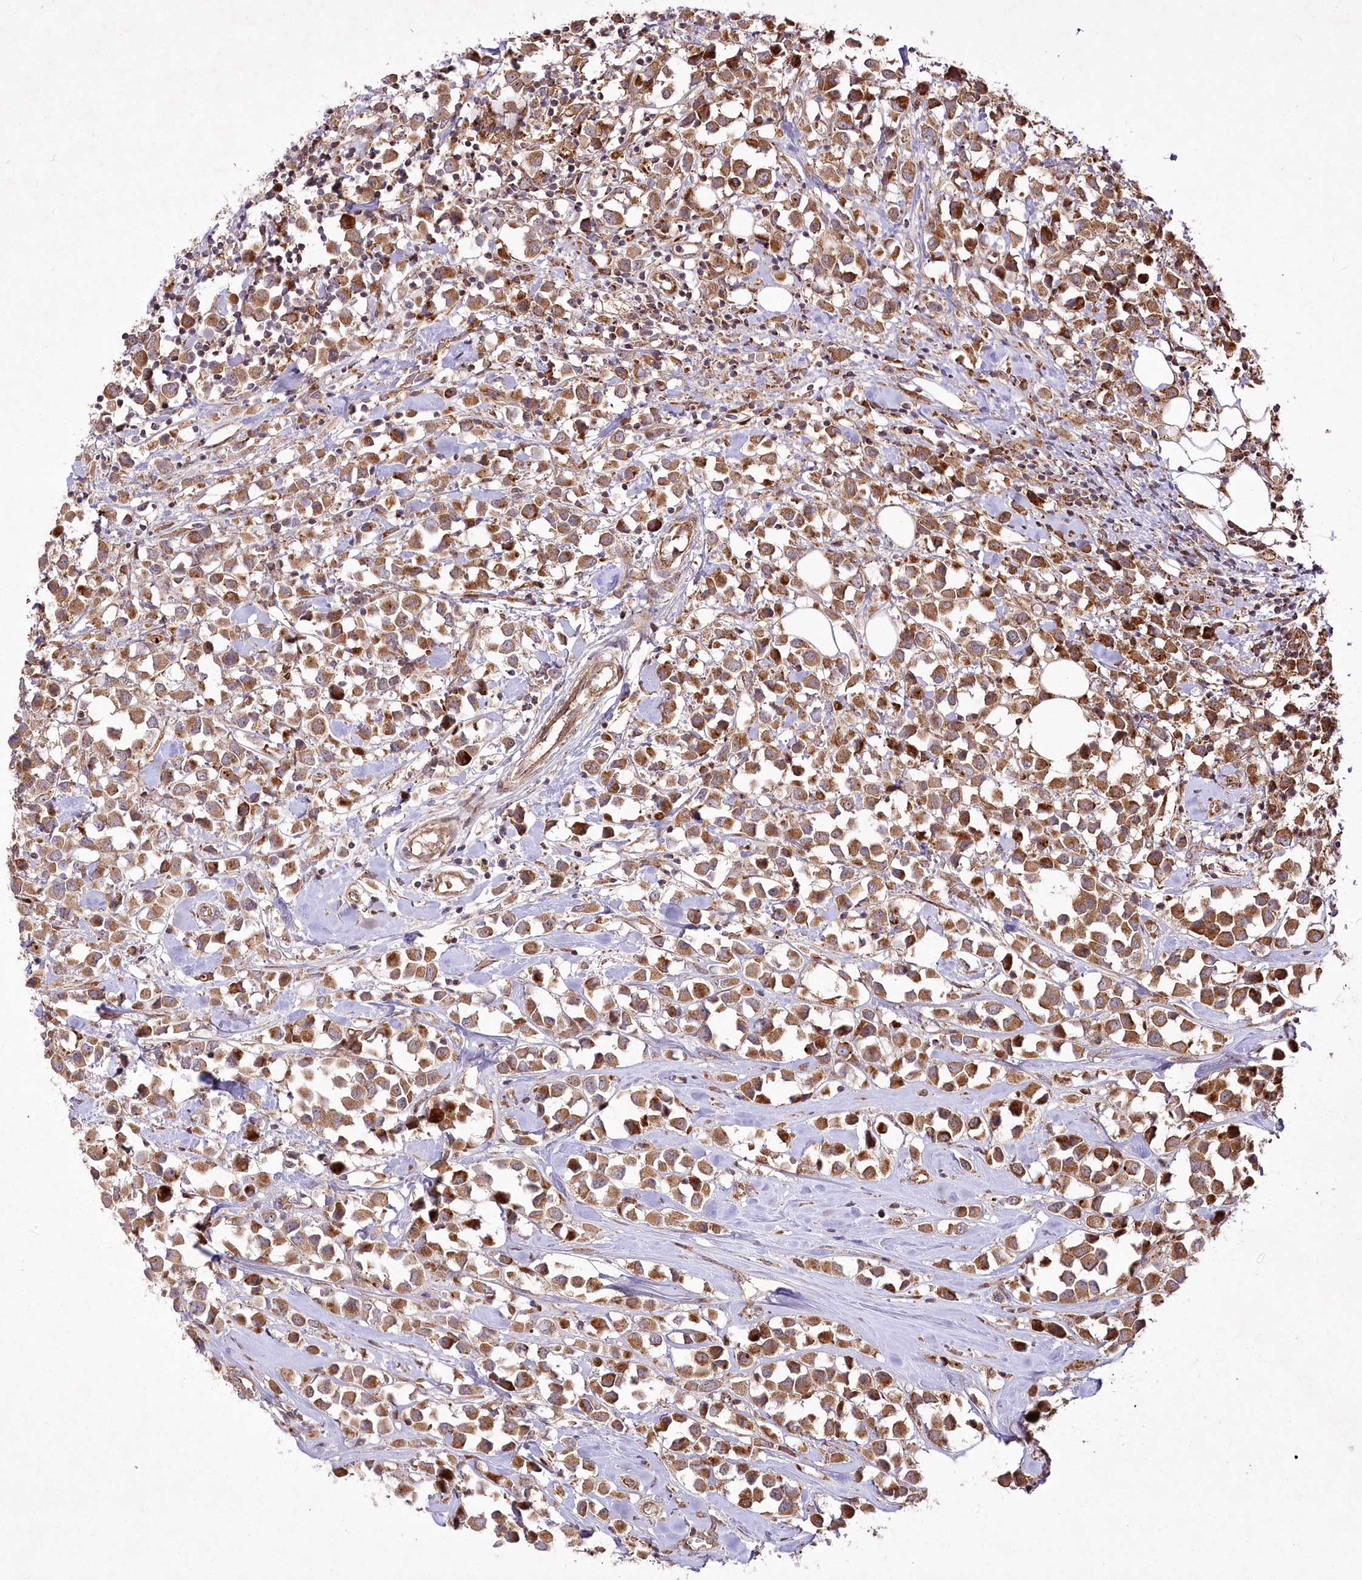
{"staining": {"intensity": "moderate", "quantity": ">75%", "location": "cytoplasmic/membranous"}, "tissue": "breast cancer", "cell_type": "Tumor cells", "image_type": "cancer", "snomed": [{"axis": "morphology", "description": "Duct carcinoma"}, {"axis": "topography", "description": "Breast"}], "caption": "Breast infiltrating ductal carcinoma stained with DAB (3,3'-diaminobenzidine) immunohistochemistry shows medium levels of moderate cytoplasmic/membranous expression in approximately >75% of tumor cells.", "gene": "PSTK", "patient": {"sex": "female", "age": 61}}